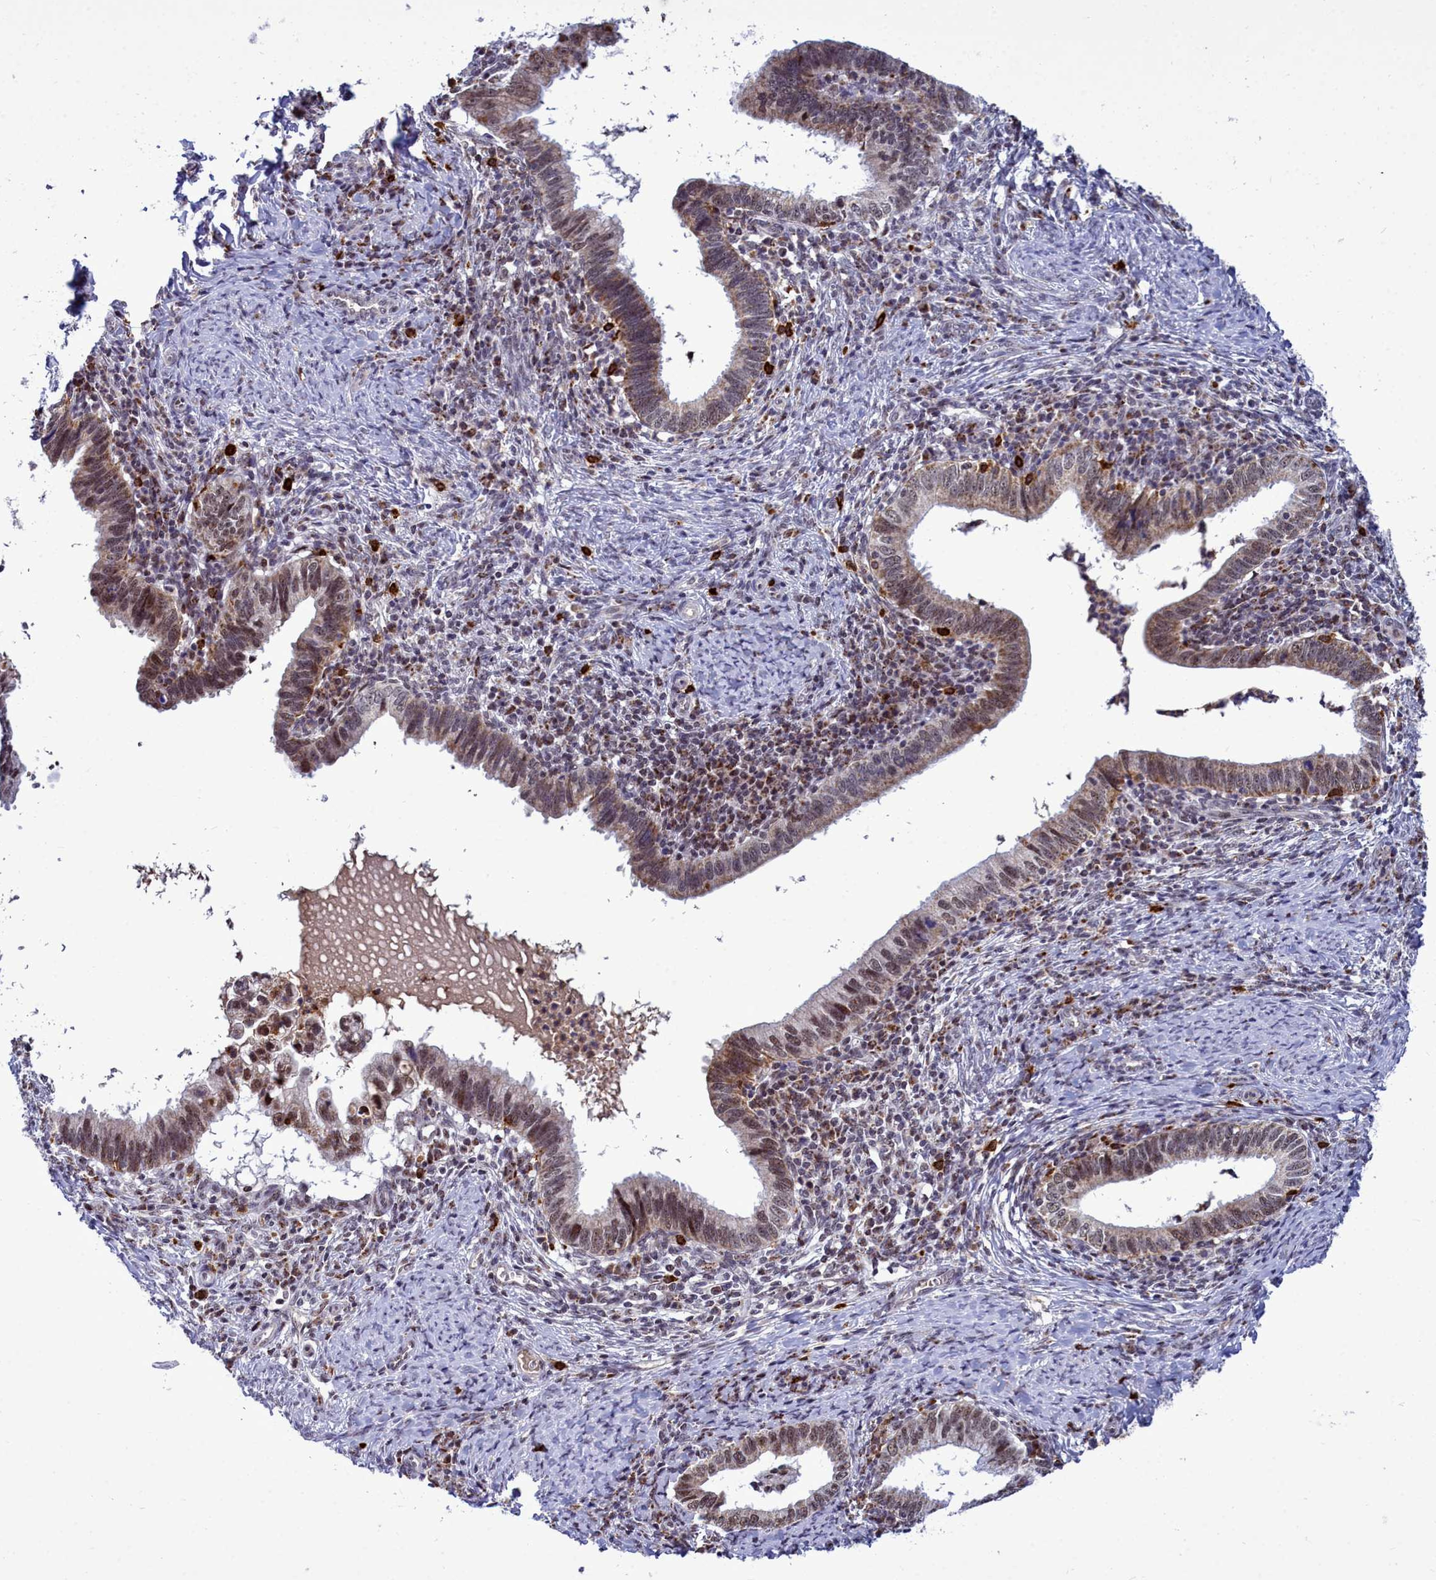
{"staining": {"intensity": "moderate", "quantity": ">75%", "location": "cytoplasmic/membranous,nuclear"}, "tissue": "cervical cancer", "cell_type": "Tumor cells", "image_type": "cancer", "snomed": [{"axis": "morphology", "description": "Adenocarcinoma, NOS"}, {"axis": "topography", "description": "Cervix"}], "caption": "Immunohistochemical staining of human cervical cancer displays medium levels of moderate cytoplasmic/membranous and nuclear protein positivity in approximately >75% of tumor cells.", "gene": "POM121L2", "patient": {"sex": "female", "age": 36}}